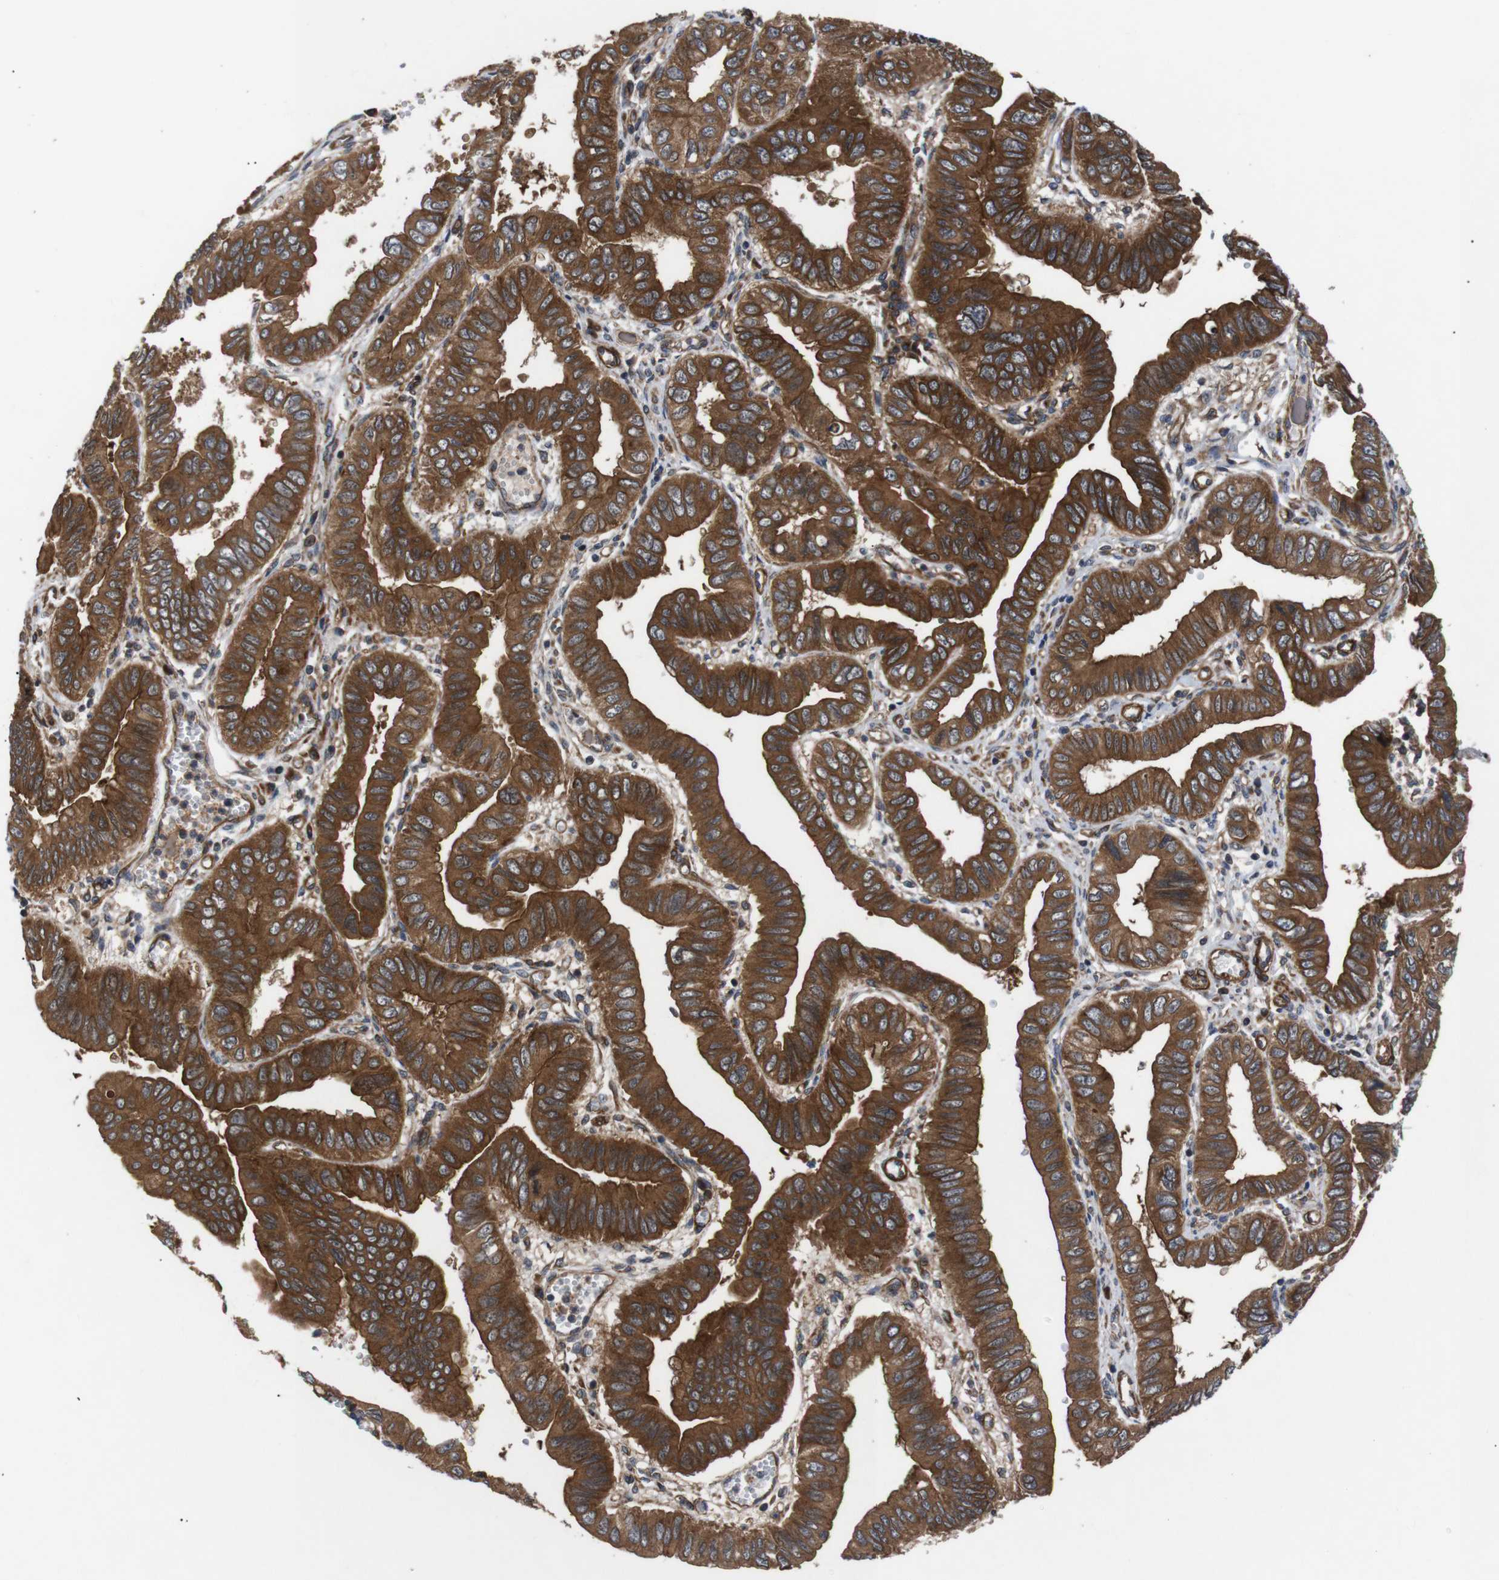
{"staining": {"intensity": "strong", "quantity": ">75%", "location": "cytoplasmic/membranous"}, "tissue": "pancreatic cancer", "cell_type": "Tumor cells", "image_type": "cancer", "snomed": [{"axis": "morphology", "description": "Normal tissue, NOS"}, {"axis": "topography", "description": "Lymph node"}], "caption": "Immunohistochemical staining of human pancreatic cancer exhibits high levels of strong cytoplasmic/membranous protein expression in about >75% of tumor cells.", "gene": "PAWR", "patient": {"sex": "male", "age": 50}}